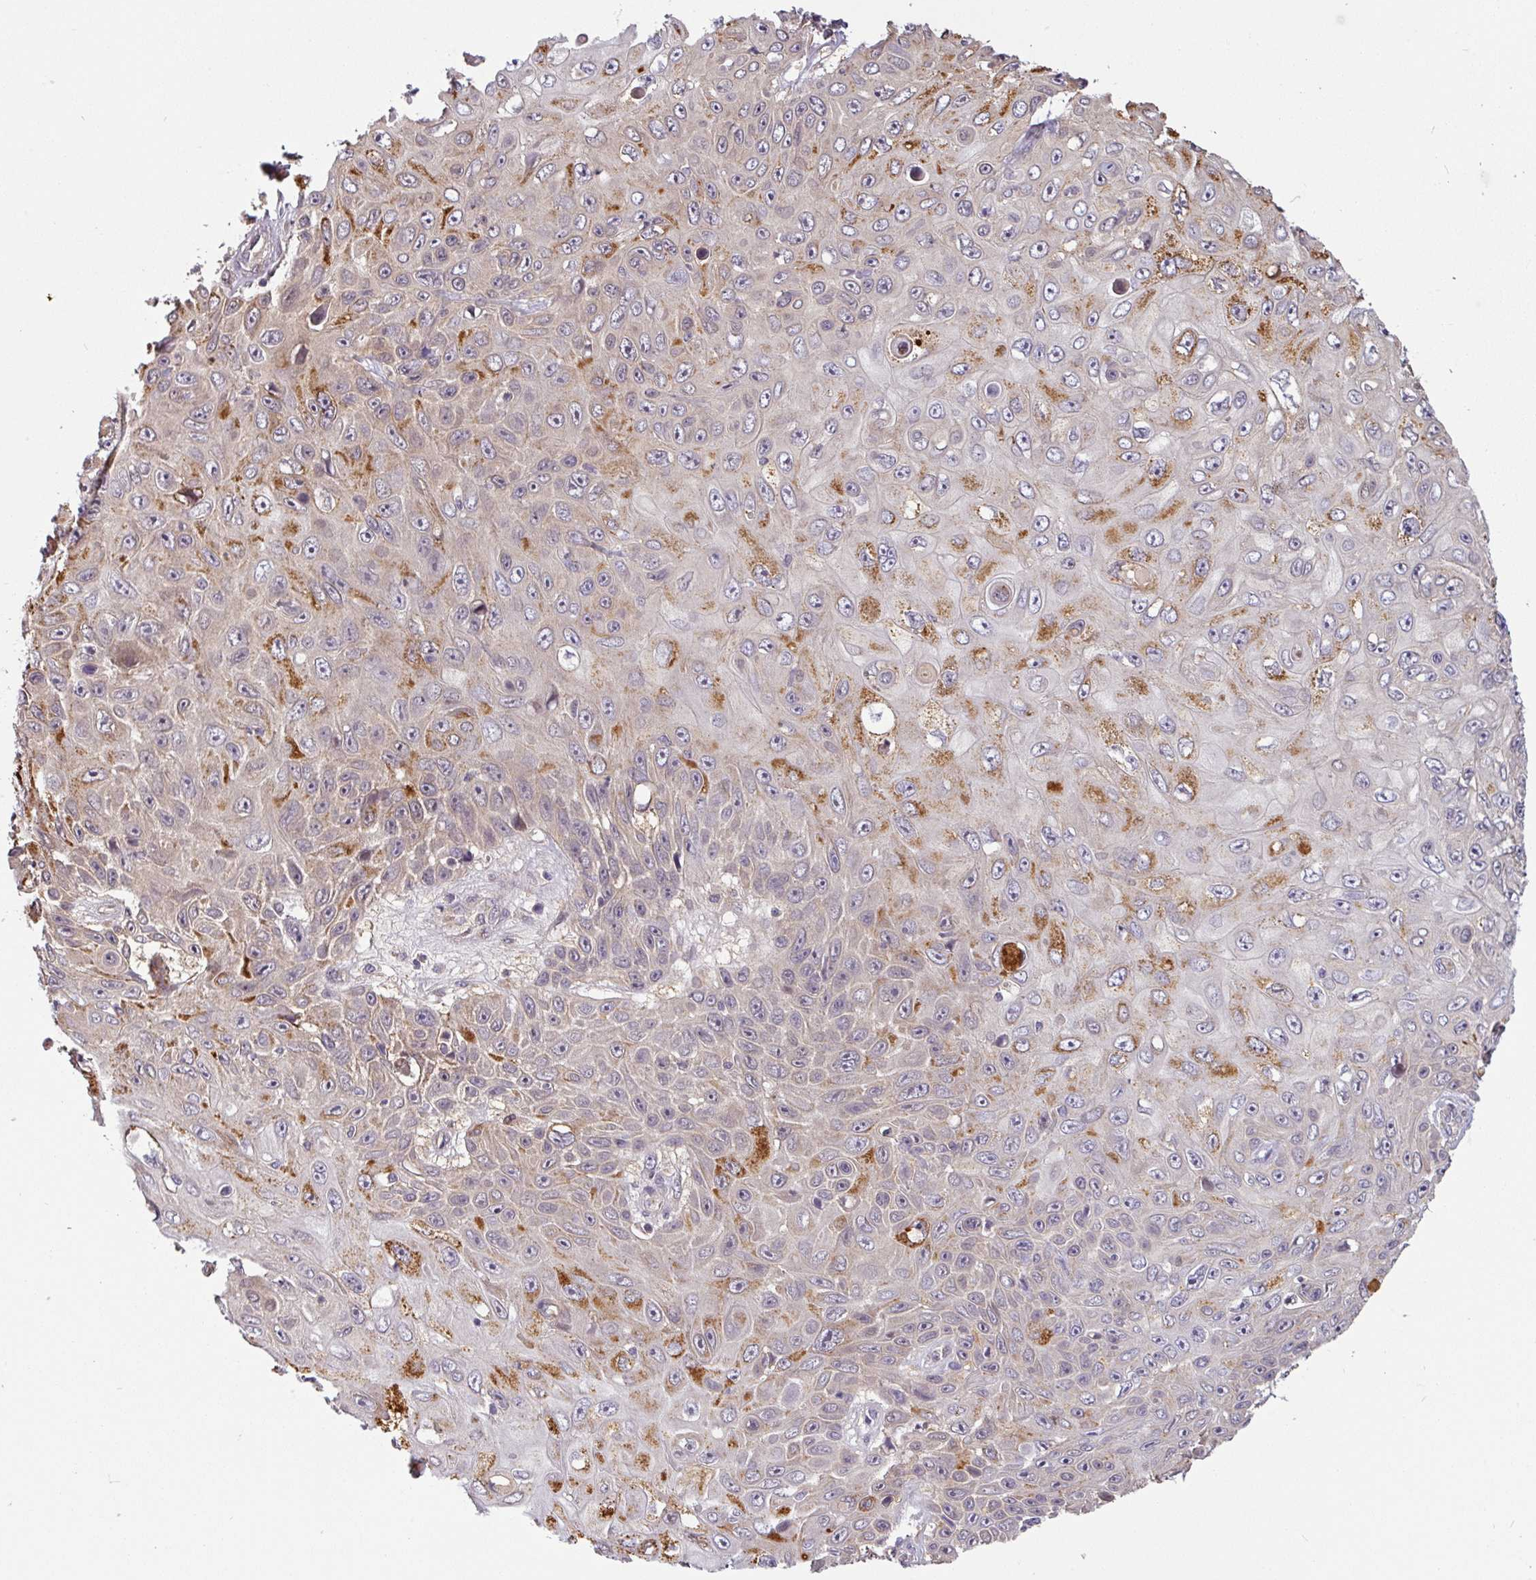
{"staining": {"intensity": "moderate", "quantity": "25%-75%", "location": "cytoplasmic/membranous"}, "tissue": "skin cancer", "cell_type": "Tumor cells", "image_type": "cancer", "snomed": [{"axis": "morphology", "description": "Squamous cell carcinoma, NOS"}, {"axis": "topography", "description": "Skin"}], "caption": "Brown immunohistochemical staining in skin cancer (squamous cell carcinoma) shows moderate cytoplasmic/membranous expression in about 25%-75% of tumor cells.", "gene": "SHB", "patient": {"sex": "male", "age": 82}}